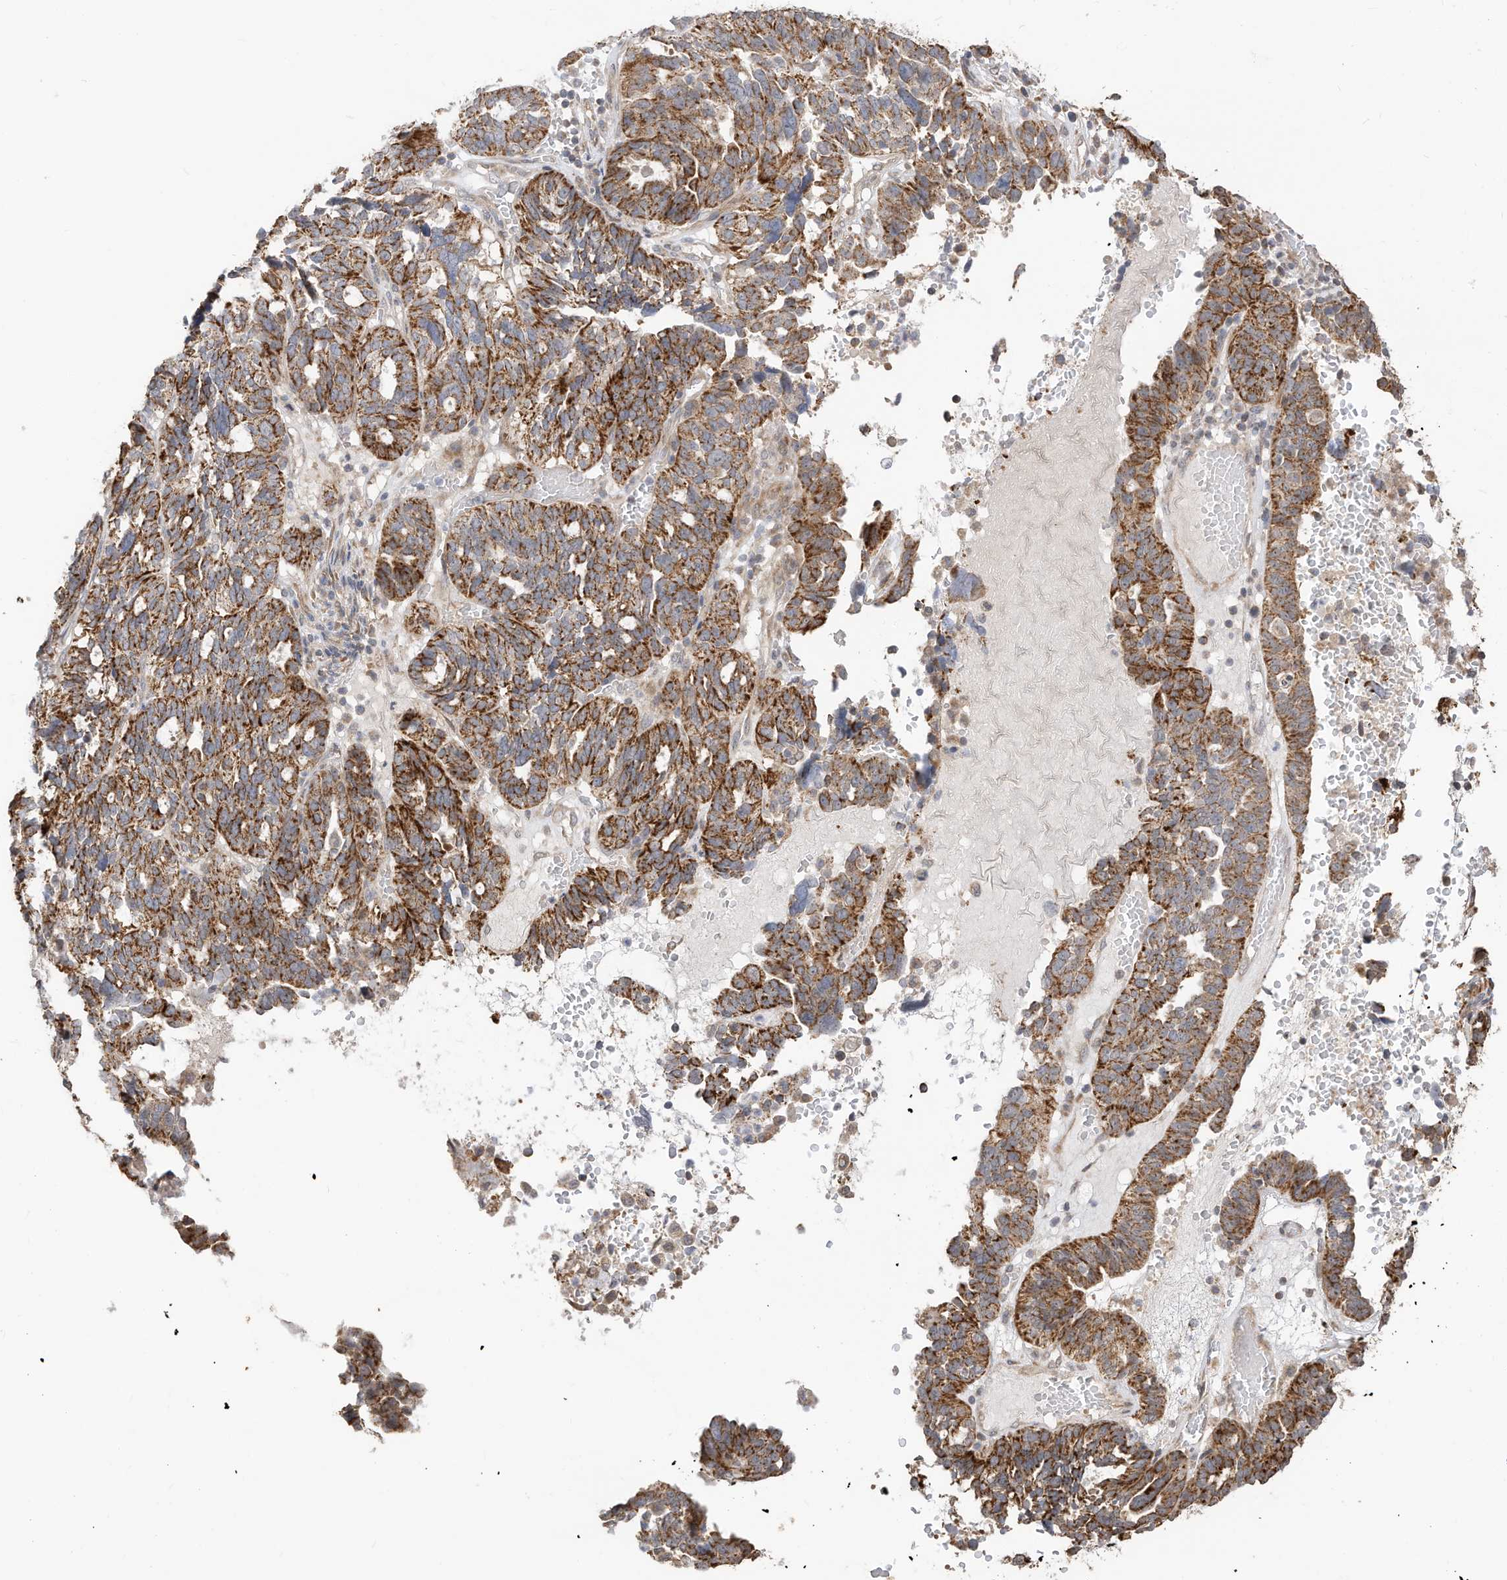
{"staining": {"intensity": "strong", "quantity": ">75%", "location": "cytoplasmic/membranous"}, "tissue": "ovarian cancer", "cell_type": "Tumor cells", "image_type": "cancer", "snomed": [{"axis": "morphology", "description": "Cystadenocarcinoma, serous, NOS"}, {"axis": "topography", "description": "Ovary"}], "caption": "Immunohistochemistry (IHC) photomicrograph of neoplastic tissue: ovarian cancer (serous cystadenocarcinoma) stained using IHC reveals high levels of strong protein expression localized specifically in the cytoplasmic/membranous of tumor cells, appearing as a cytoplasmic/membranous brown color.", "gene": "CAGE1", "patient": {"sex": "female", "age": 59}}